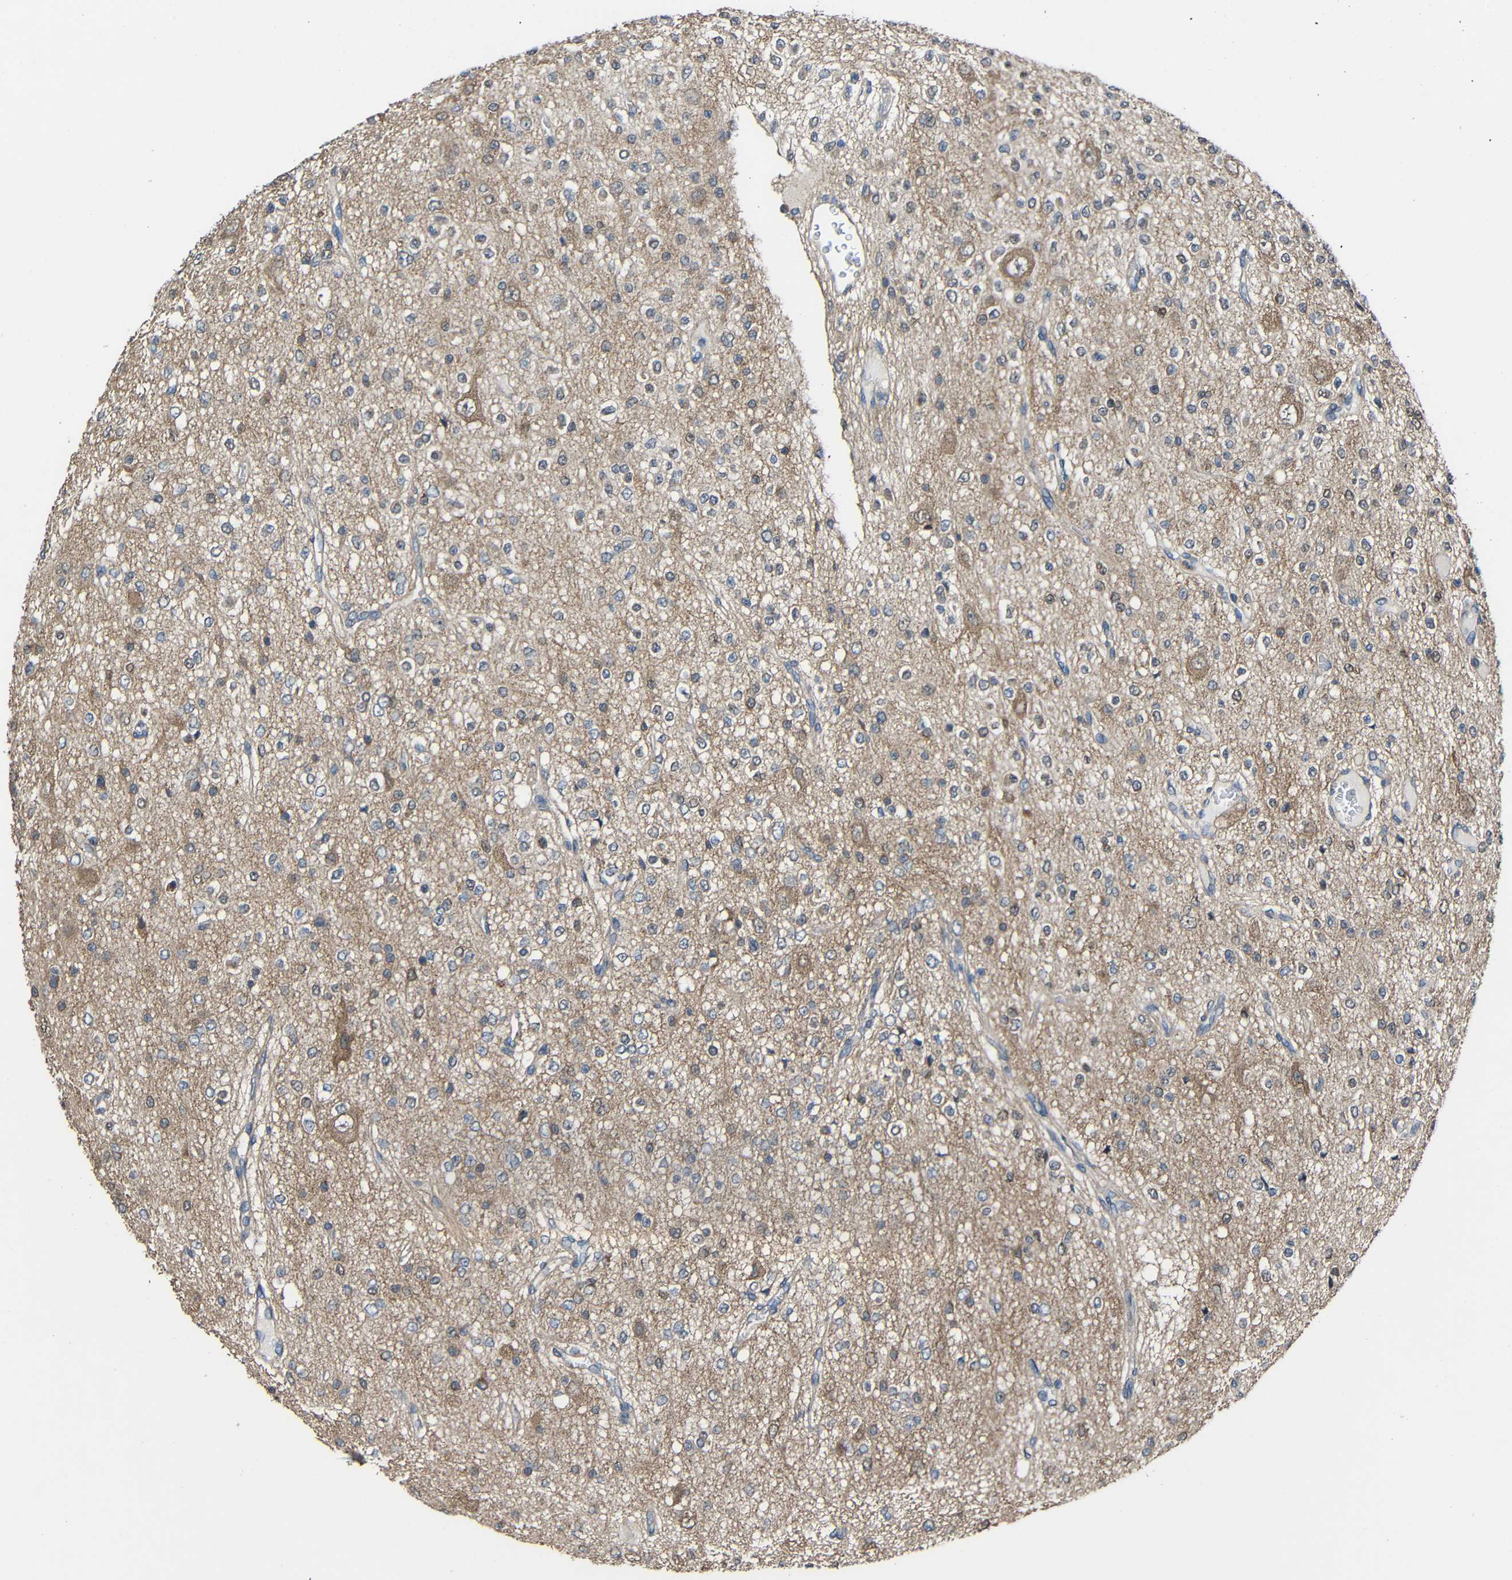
{"staining": {"intensity": "weak", "quantity": ">75%", "location": "cytoplasmic/membranous"}, "tissue": "glioma", "cell_type": "Tumor cells", "image_type": "cancer", "snomed": [{"axis": "morphology", "description": "Glioma, malignant, Low grade"}, {"axis": "topography", "description": "Brain"}], "caption": "Human glioma stained with a protein marker shows weak staining in tumor cells.", "gene": "CHST9", "patient": {"sex": "male", "age": 38}}